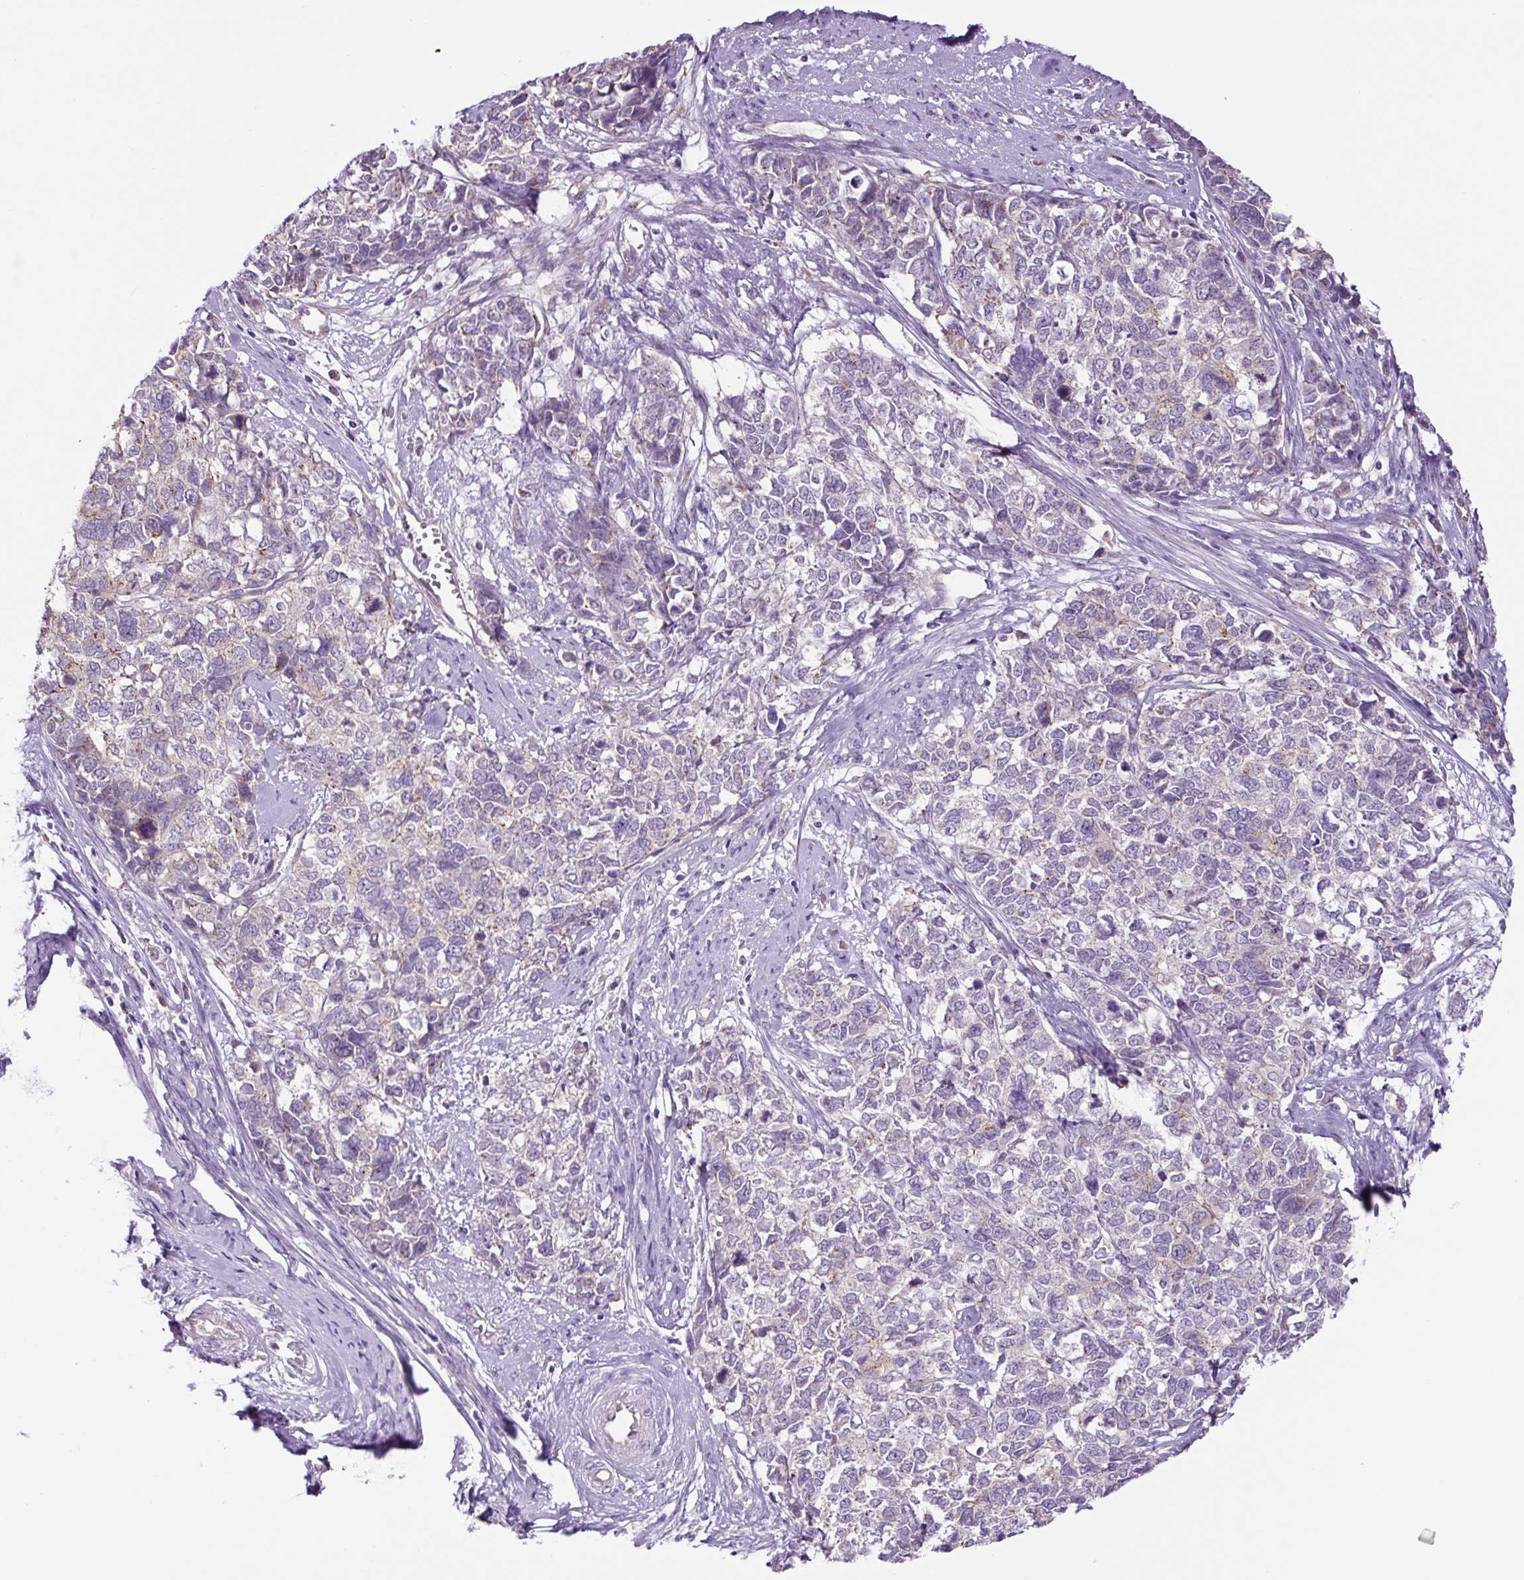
{"staining": {"intensity": "moderate", "quantity": "<25%", "location": "cytoplasmic/membranous"}, "tissue": "cervical cancer", "cell_type": "Tumor cells", "image_type": "cancer", "snomed": [{"axis": "morphology", "description": "Adenocarcinoma, NOS"}, {"axis": "topography", "description": "Cervix"}], "caption": "The immunohistochemical stain highlights moderate cytoplasmic/membranous positivity in tumor cells of cervical adenocarcinoma tissue.", "gene": "GORASP1", "patient": {"sex": "female", "age": 63}}